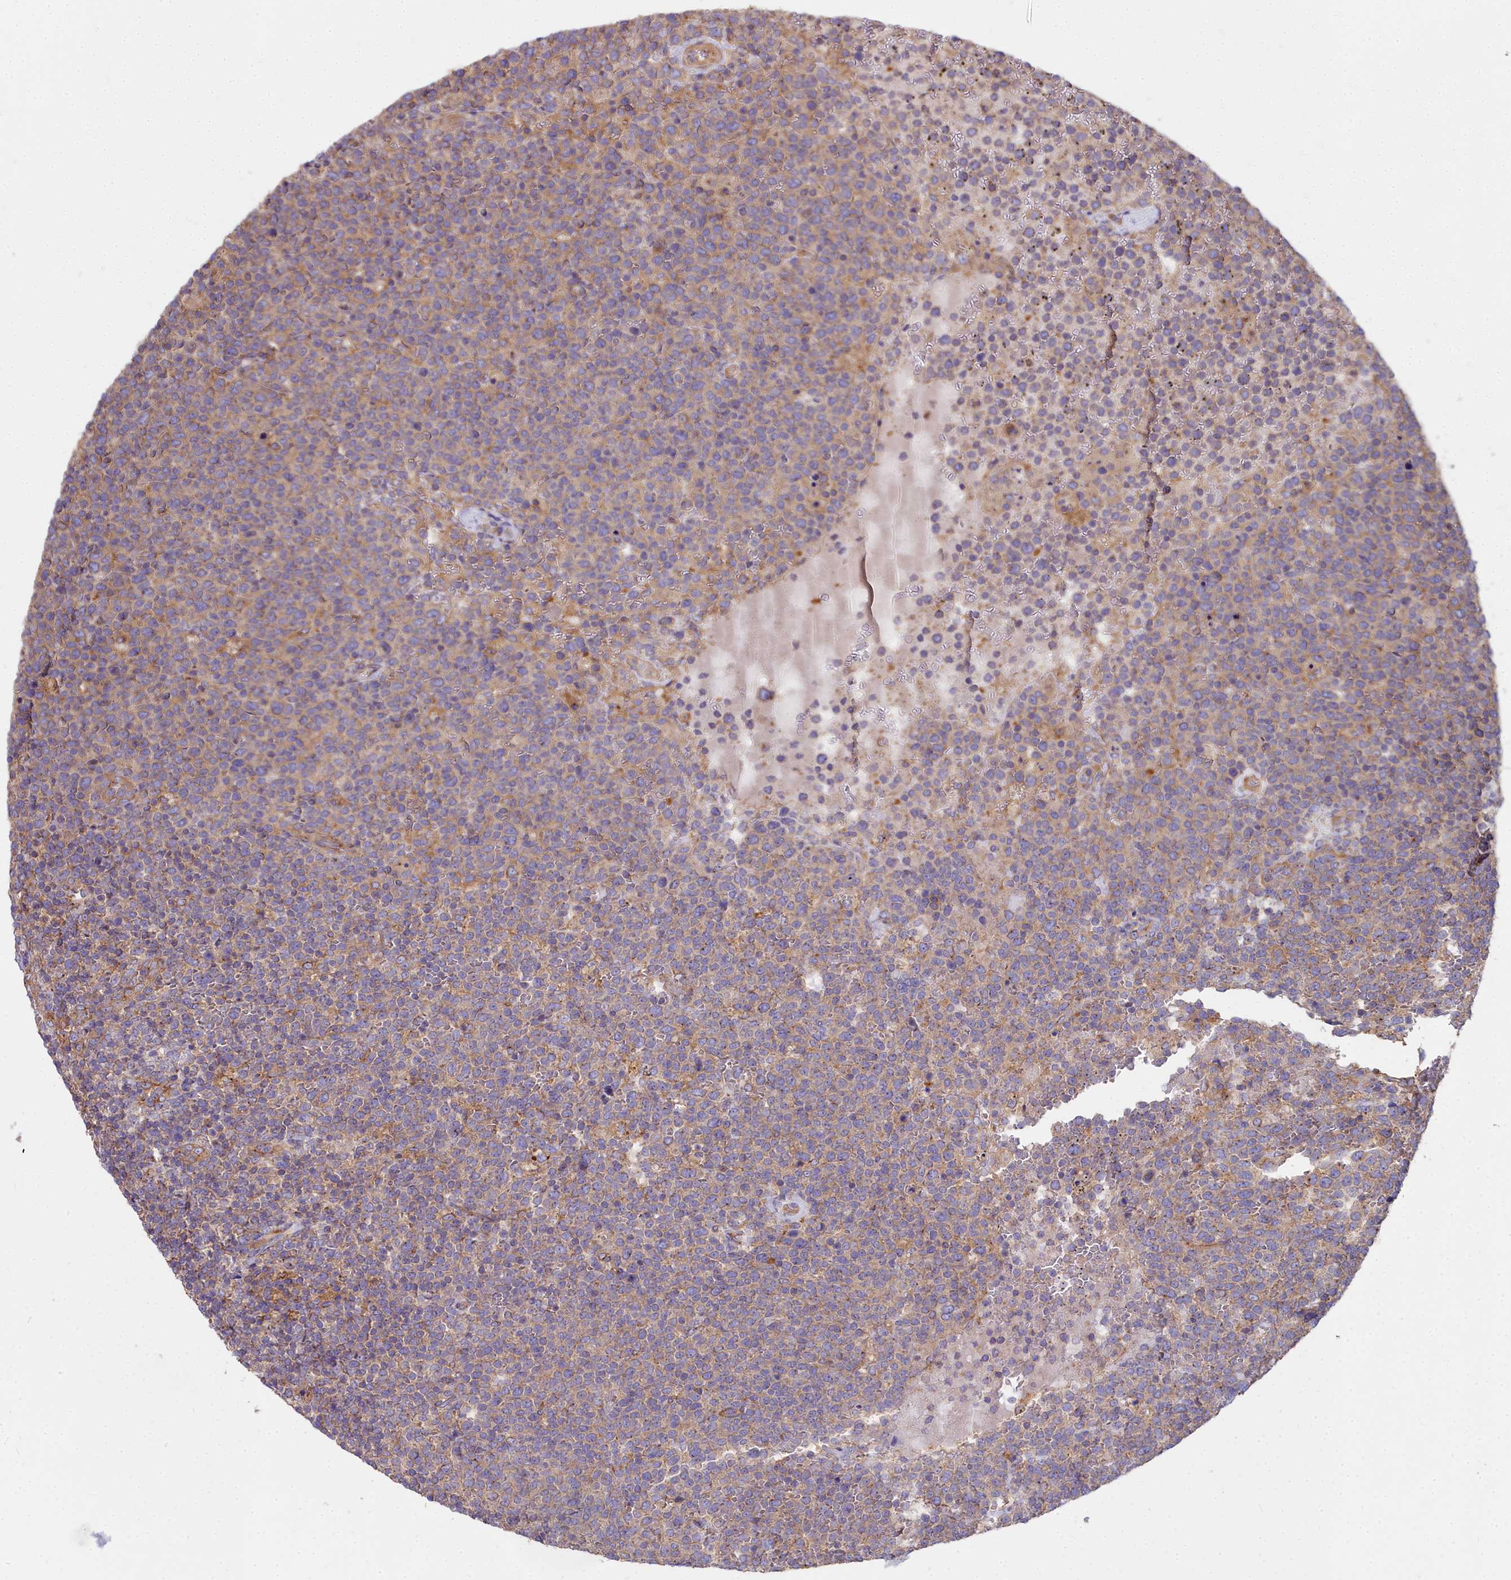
{"staining": {"intensity": "weak", "quantity": ">75%", "location": "cytoplasmic/membranous"}, "tissue": "lymphoma", "cell_type": "Tumor cells", "image_type": "cancer", "snomed": [{"axis": "morphology", "description": "Malignant lymphoma, non-Hodgkin's type, High grade"}, {"axis": "topography", "description": "Lymph node"}], "caption": "The image reveals a brown stain indicating the presence of a protein in the cytoplasmic/membranous of tumor cells in high-grade malignant lymphoma, non-Hodgkin's type. (IHC, brightfield microscopy, high magnification).", "gene": "DCTN3", "patient": {"sex": "male", "age": 61}}